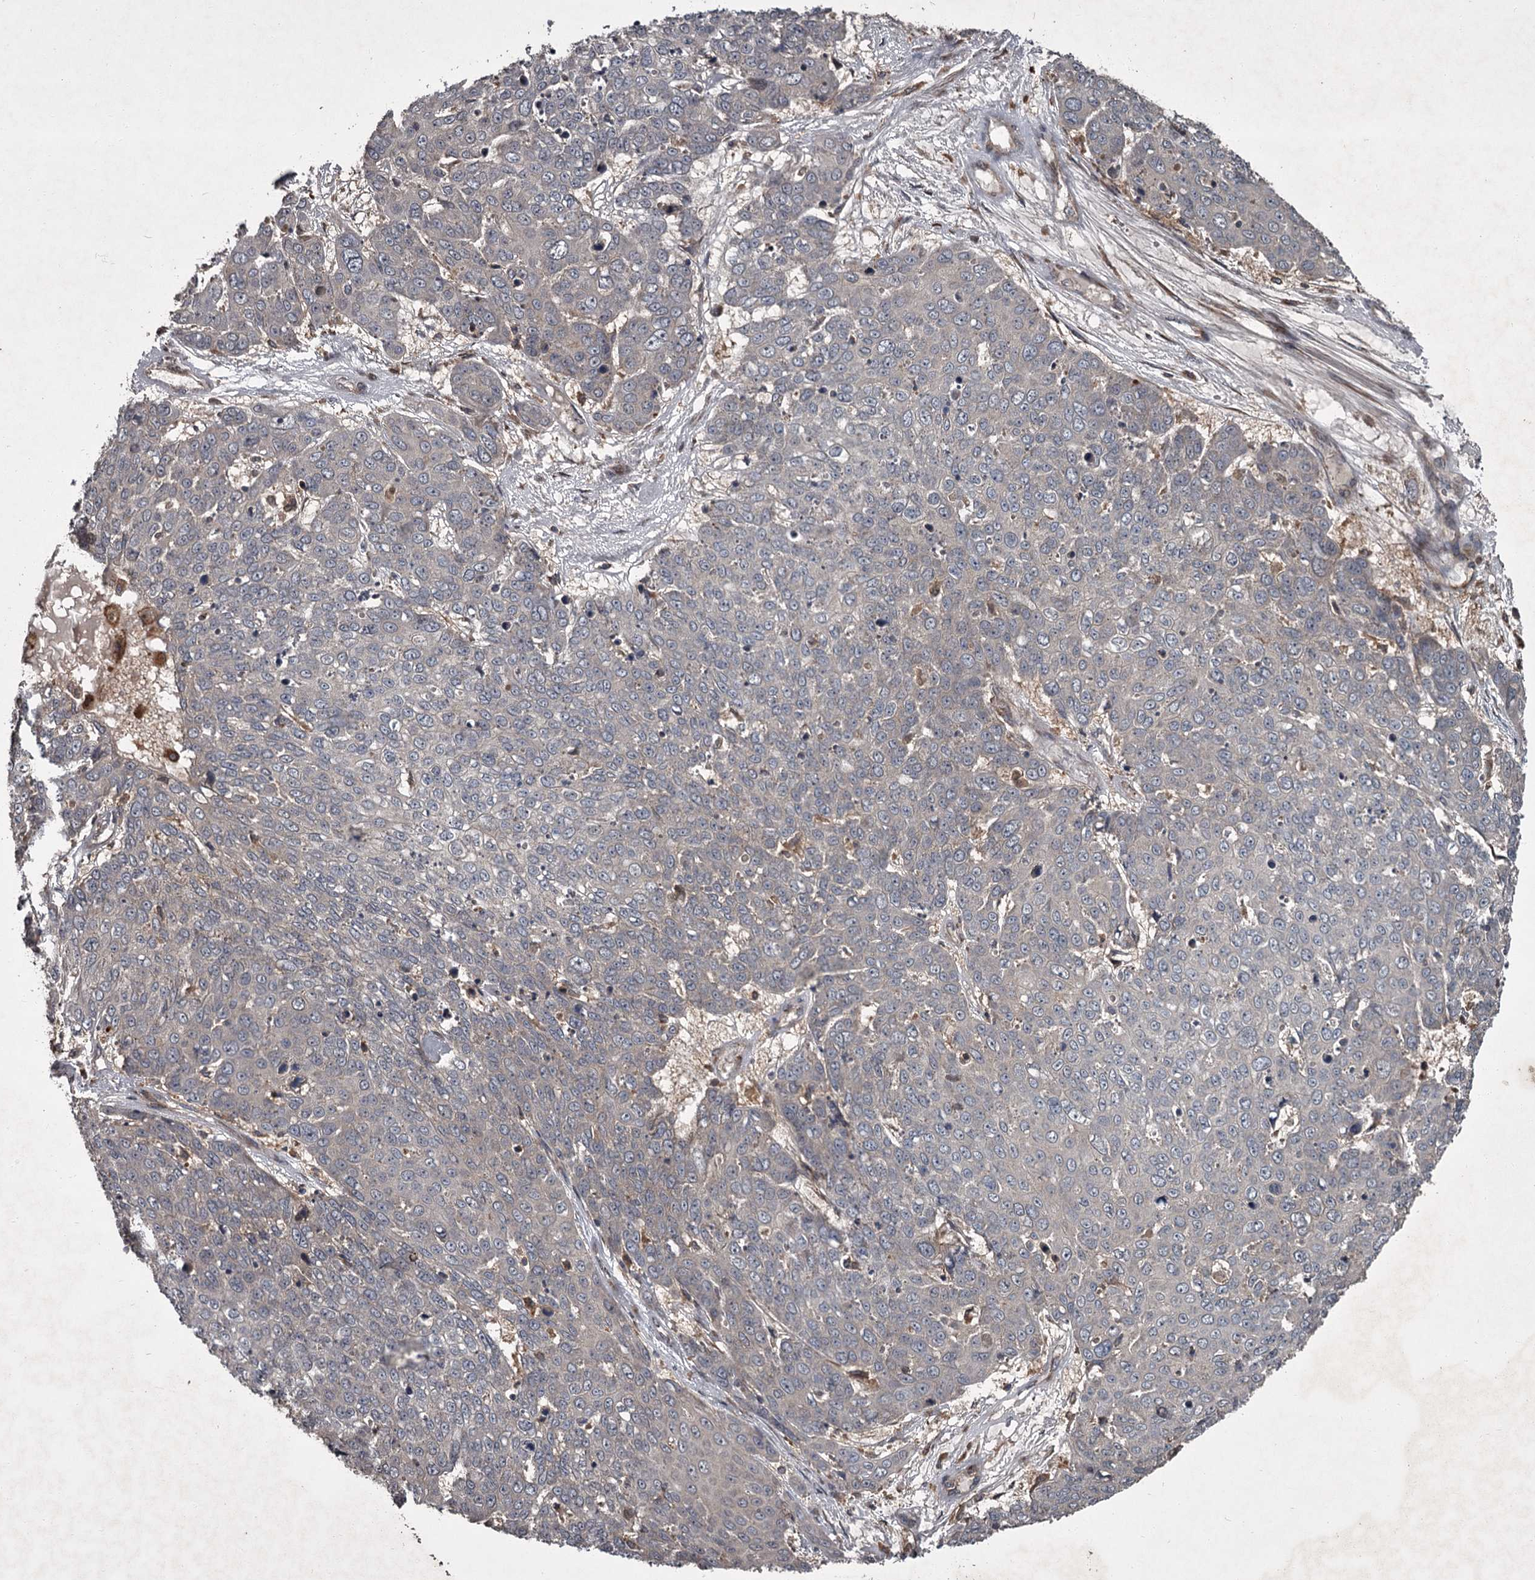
{"staining": {"intensity": "negative", "quantity": "none", "location": "none"}, "tissue": "skin cancer", "cell_type": "Tumor cells", "image_type": "cancer", "snomed": [{"axis": "morphology", "description": "Squamous cell carcinoma, NOS"}, {"axis": "topography", "description": "Skin"}], "caption": "Immunohistochemistry (IHC) of human skin cancer exhibits no staining in tumor cells.", "gene": "UNC93B1", "patient": {"sex": "male", "age": 71}}